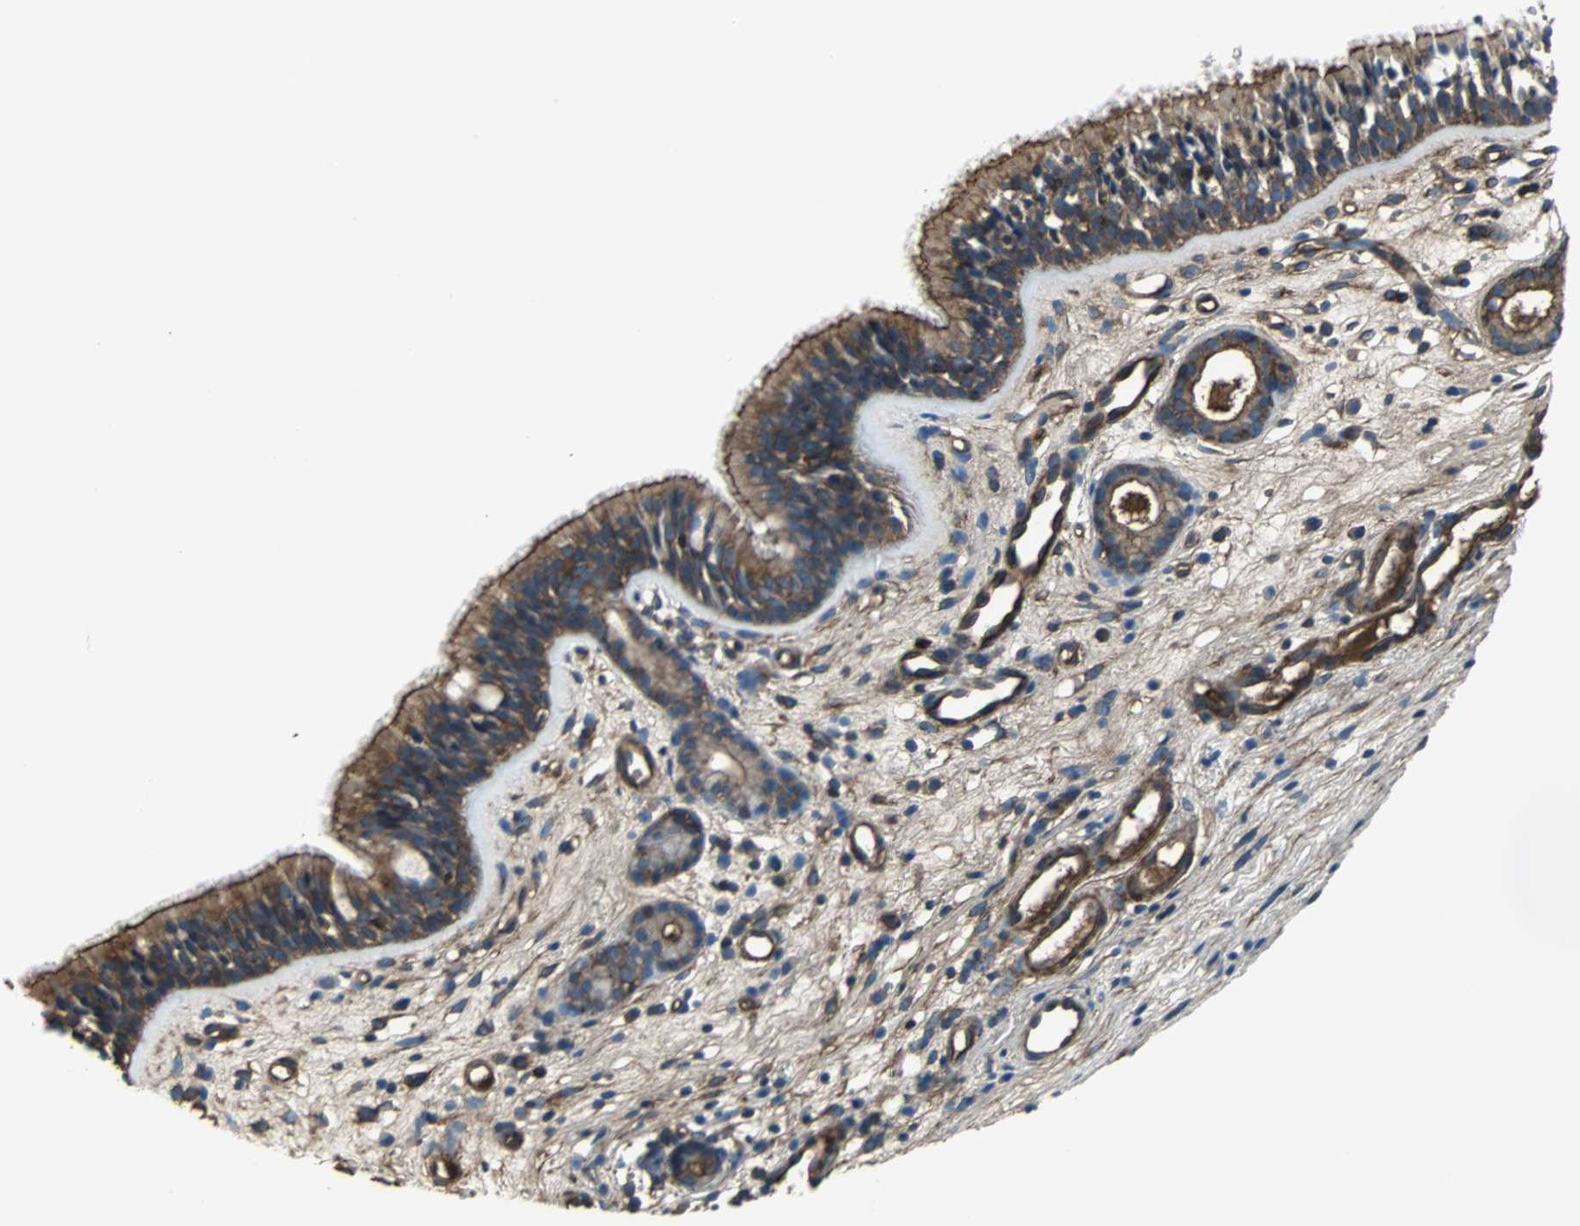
{"staining": {"intensity": "strong", "quantity": ">75%", "location": "cytoplasmic/membranous"}, "tissue": "nasopharynx", "cell_type": "Respiratory epithelial cells", "image_type": "normal", "snomed": [{"axis": "morphology", "description": "Normal tissue, NOS"}, {"axis": "morphology", "description": "Inflammation, NOS"}, {"axis": "morphology", "description": "Malignant melanoma, Metastatic site"}, {"axis": "topography", "description": "Nasopharynx"}], "caption": "Nasopharynx stained with DAB IHC demonstrates high levels of strong cytoplasmic/membranous expression in about >75% of respiratory epithelial cells. (IHC, brightfield microscopy, high magnification).", "gene": "ACTN1", "patient": {"sex": "female", "age": 55}}